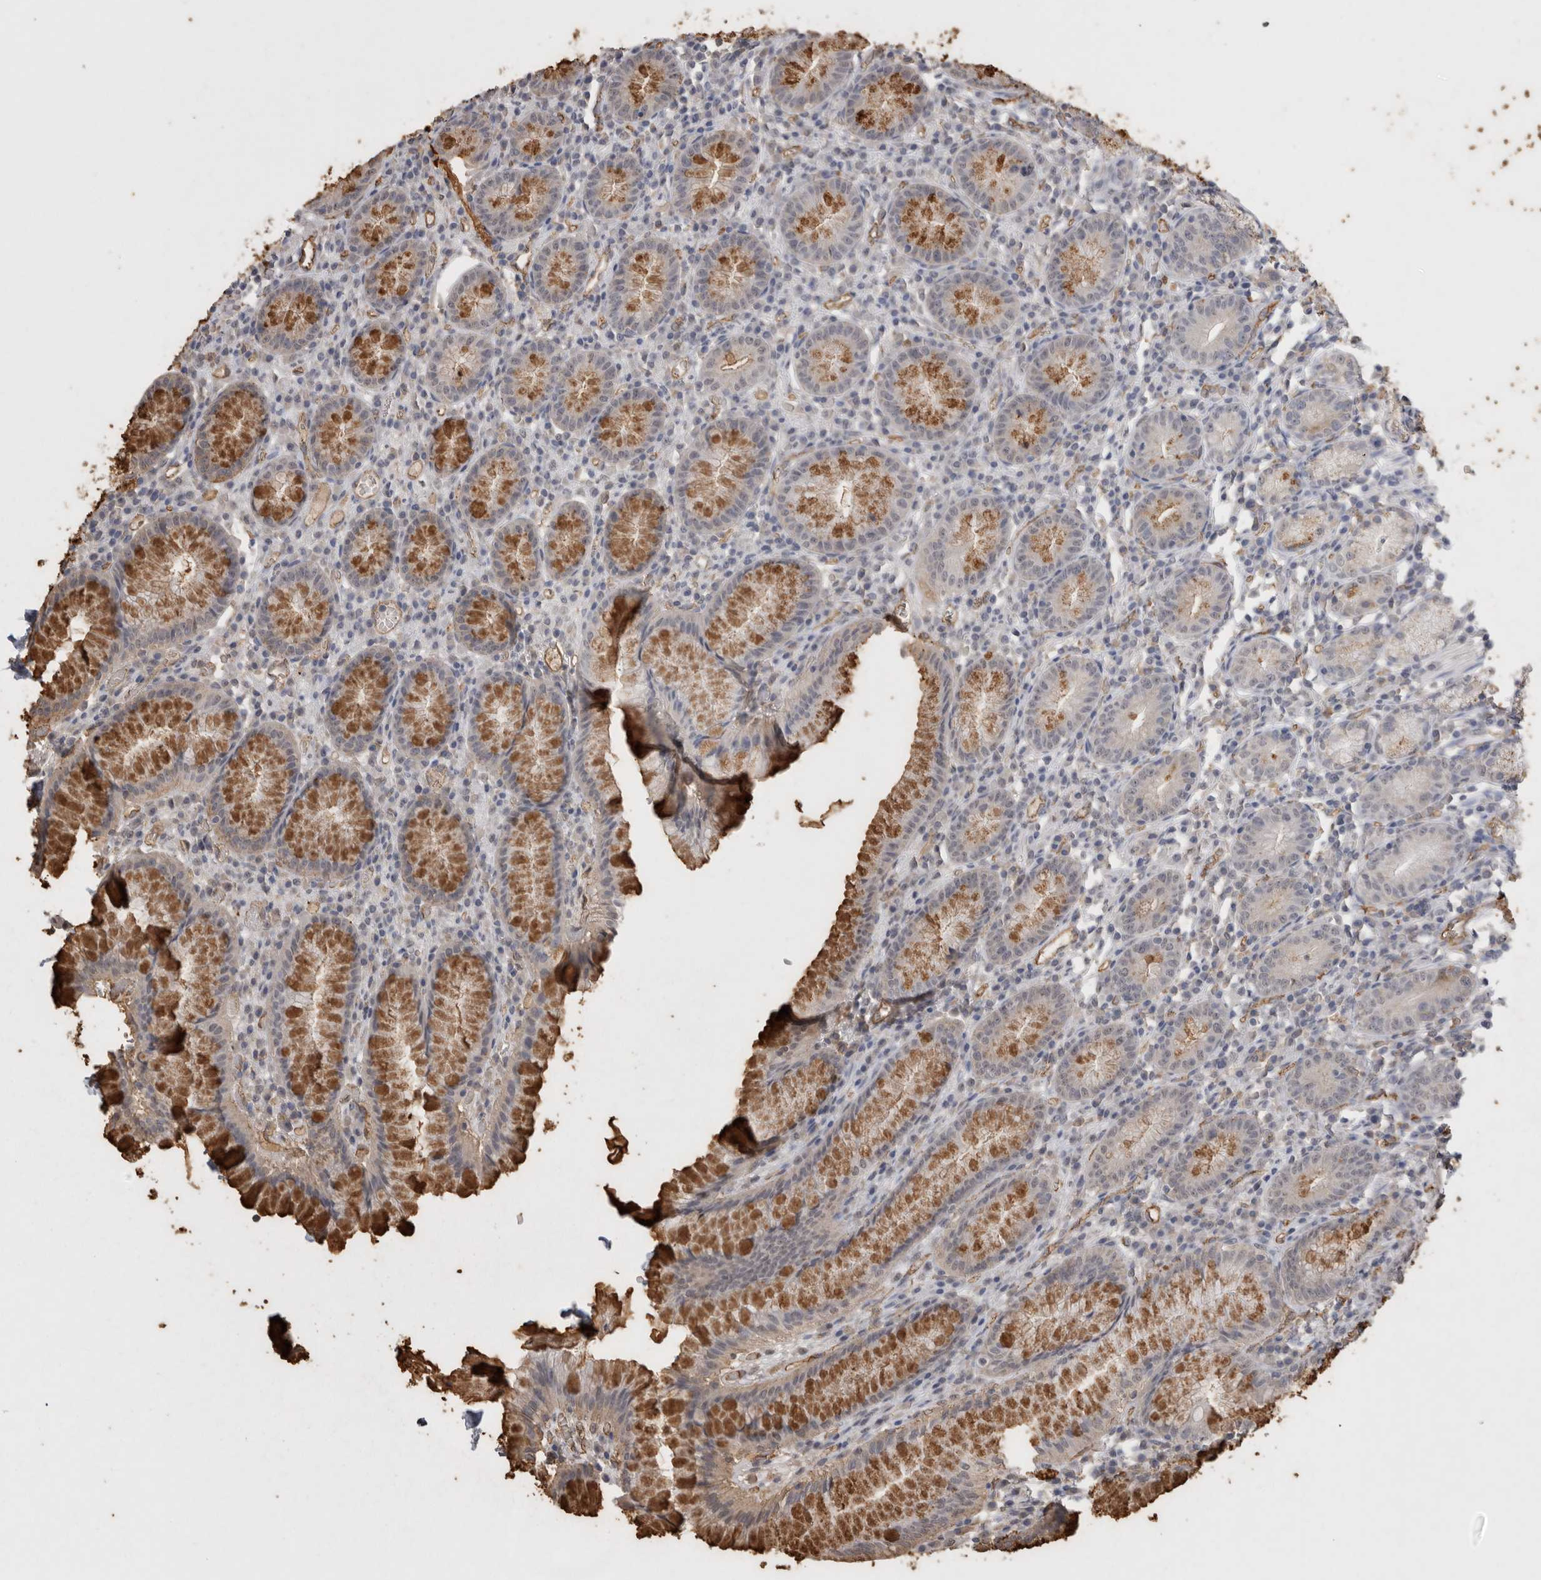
{"staining": {"intensity": "moderate", "quantity": ">75%", "location": "cytoplasmic/membranous"}, "tissue": "stomach", "cell_type": "Glandular cells", "image_type": "normal", "snomed": [{"axis": "morphology", "description": "Normal tissue, NOS"}, {"axis": "topography", "description": "Stomach"}], "caption": "Stomach stained with immunohistochemistry (IHC) shows moderate cytoplasmic/membranous expression in approximately >75% of glandular cells.", "gene": "IL27", "patient": {"sex": "male", "age": 55}}